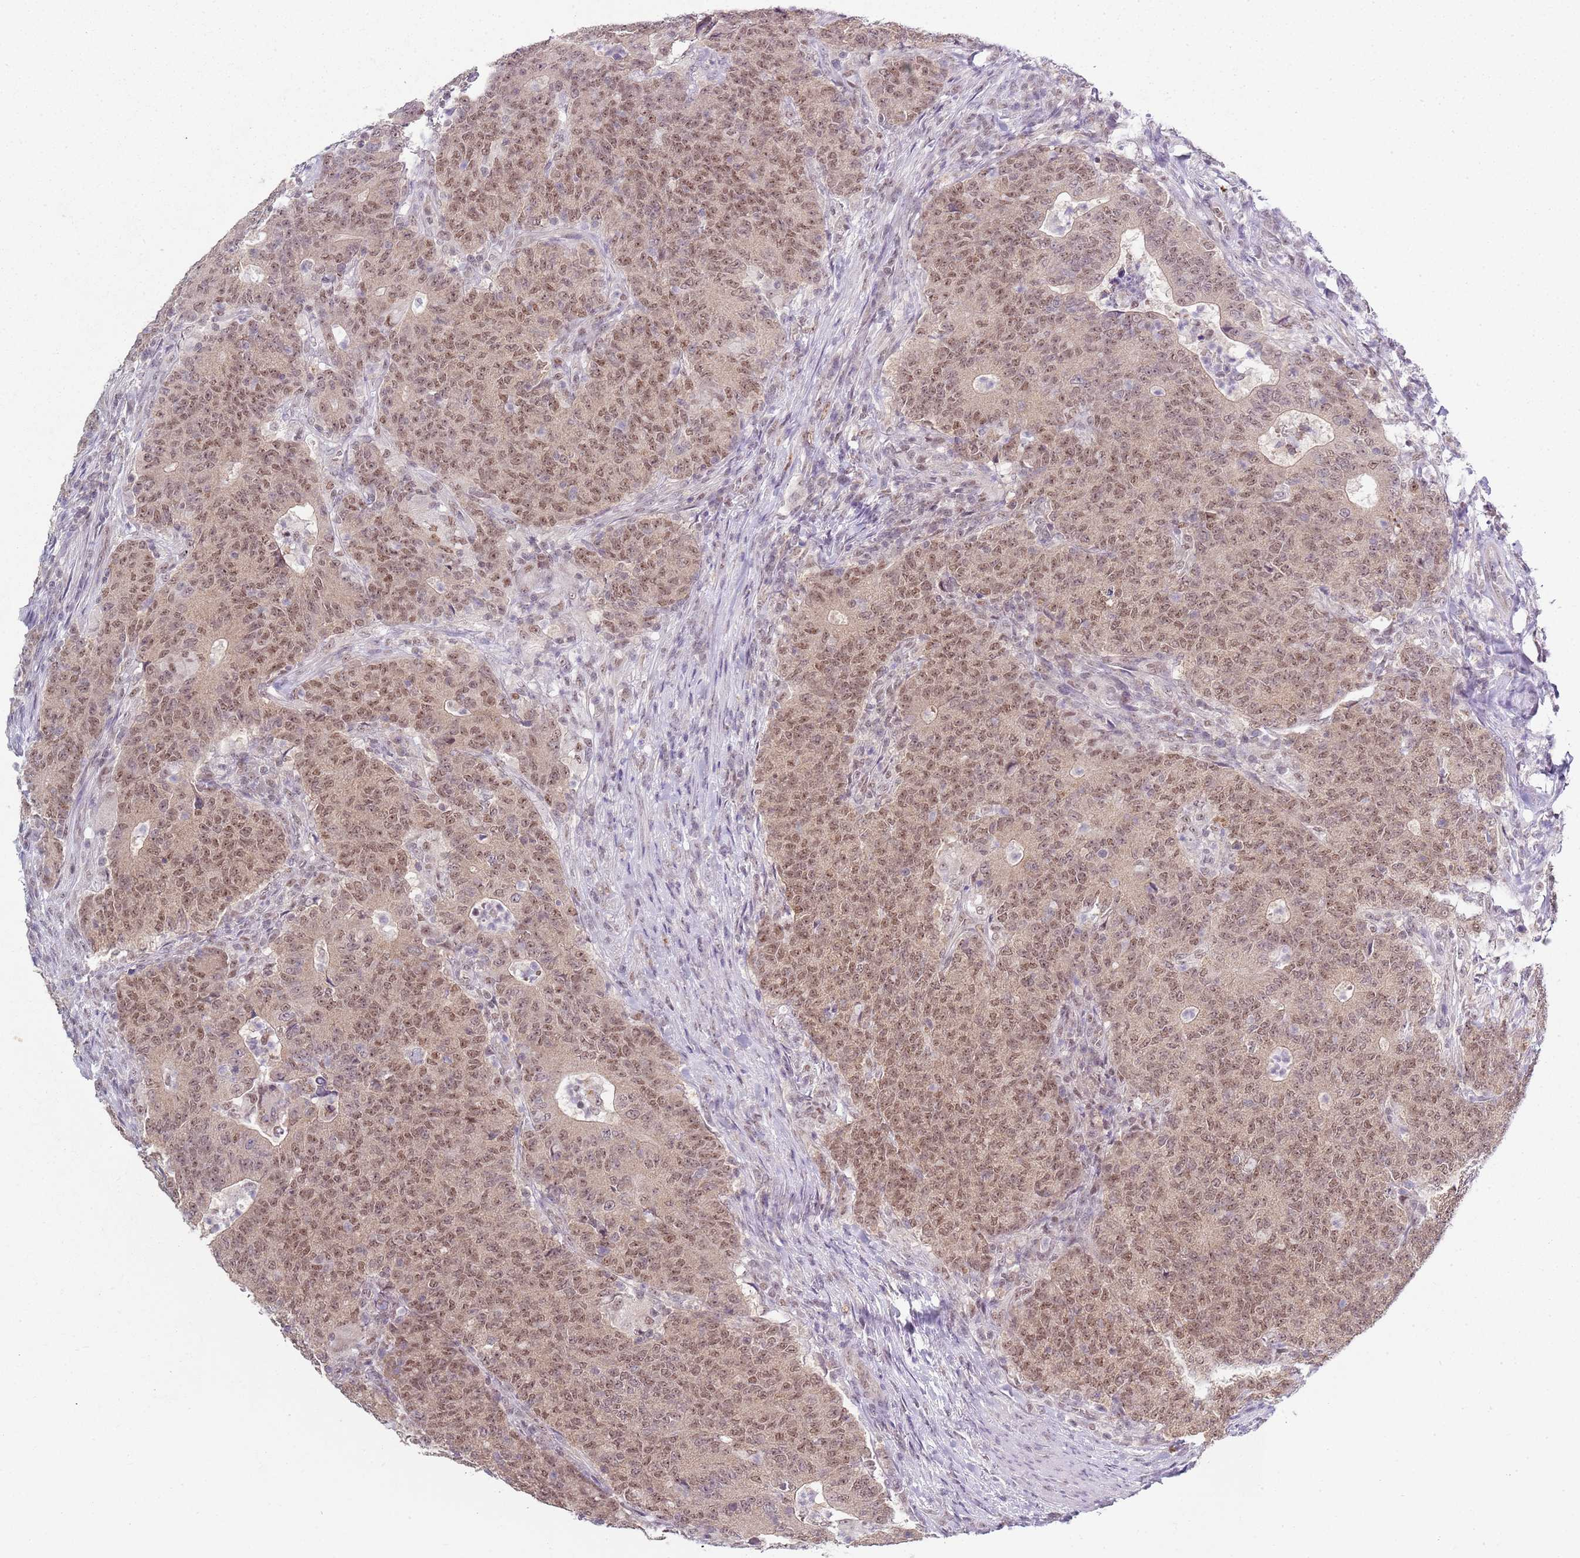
{"staining": {"intensity": "moderate", "quantity": ">75%", "location": "nuclear"}, "tissue": "colorectal cancer", "cell_type": "Tumor cells", "image_type": "cancer", "snomed": [{"axis": "morphology", "description": "Adenocarcinoma, NOS"}, {"axis": "topography", "description": "Colon"}], "caption": "This photomicrograph displays adenocarcinoma (colorectal) stained with immunohistochemistry (IHC) to label a protein in brown. The nuclear of tumor cells show moderate positivity for the protein. Nuclei are counter-stained blue.", "gene": "SMARCAL1", "patient": {"sex": "female", "age": 75}}